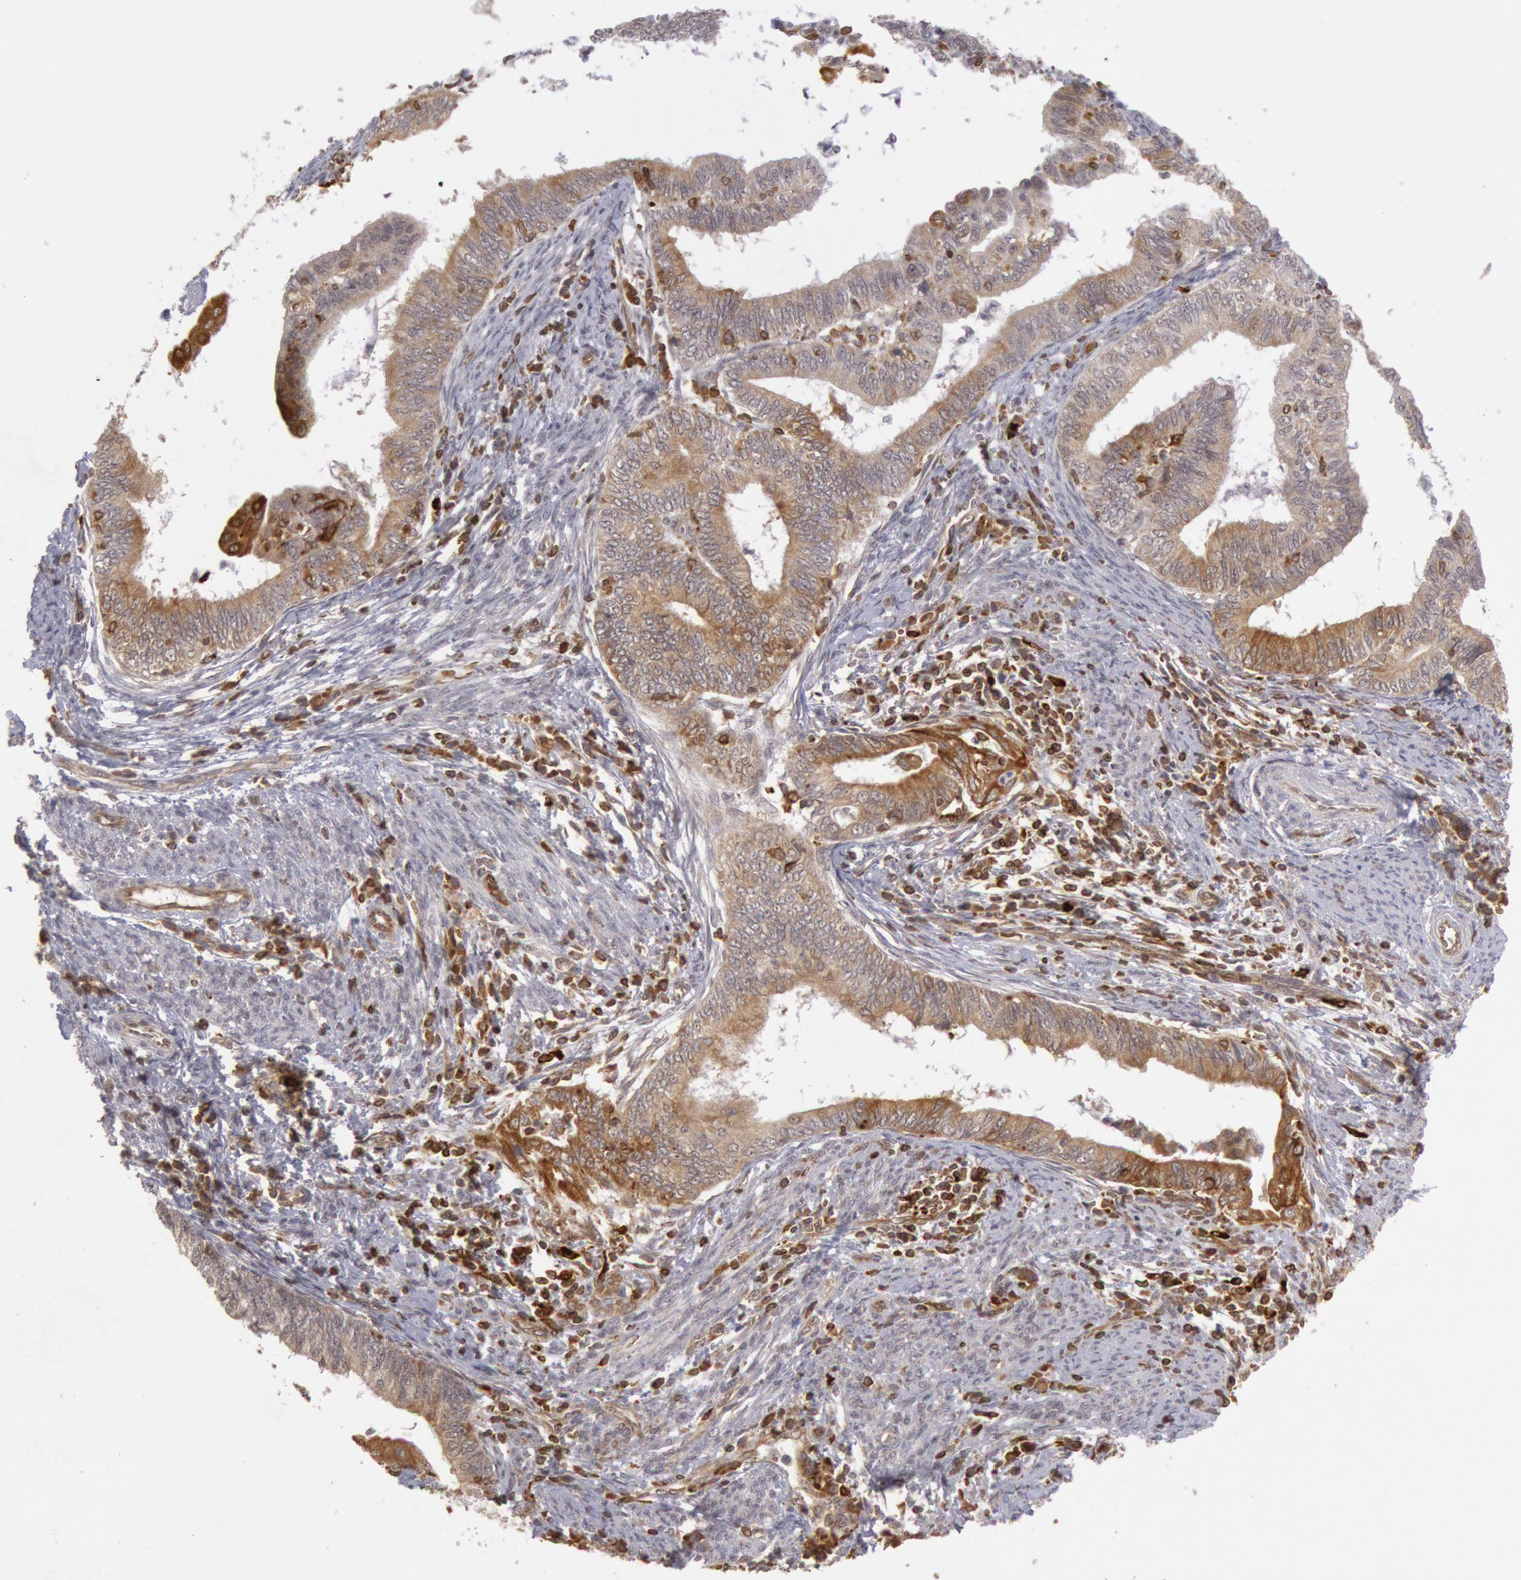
{"staining": {"intensity": "weak", "quantity": "<25%", "location": "cytoplasmic/membranous"}, "tissue": "endometrial cancer", "cell_type": "Tumor cells", "image_type": "cancer", "snomed": [{"axis": "morphology", "description": "Adenocarcinoma, NOS"}, {"axis": "topography", "description": "Endometrium"}], "caption": "Immunohistochemistry (IHC) image of human endometrial cancer stained for a protein (brown), which shows no positivity in tumor cells.", "gene": "TAP2", "patient": {"sex": "female", "age": 66}}